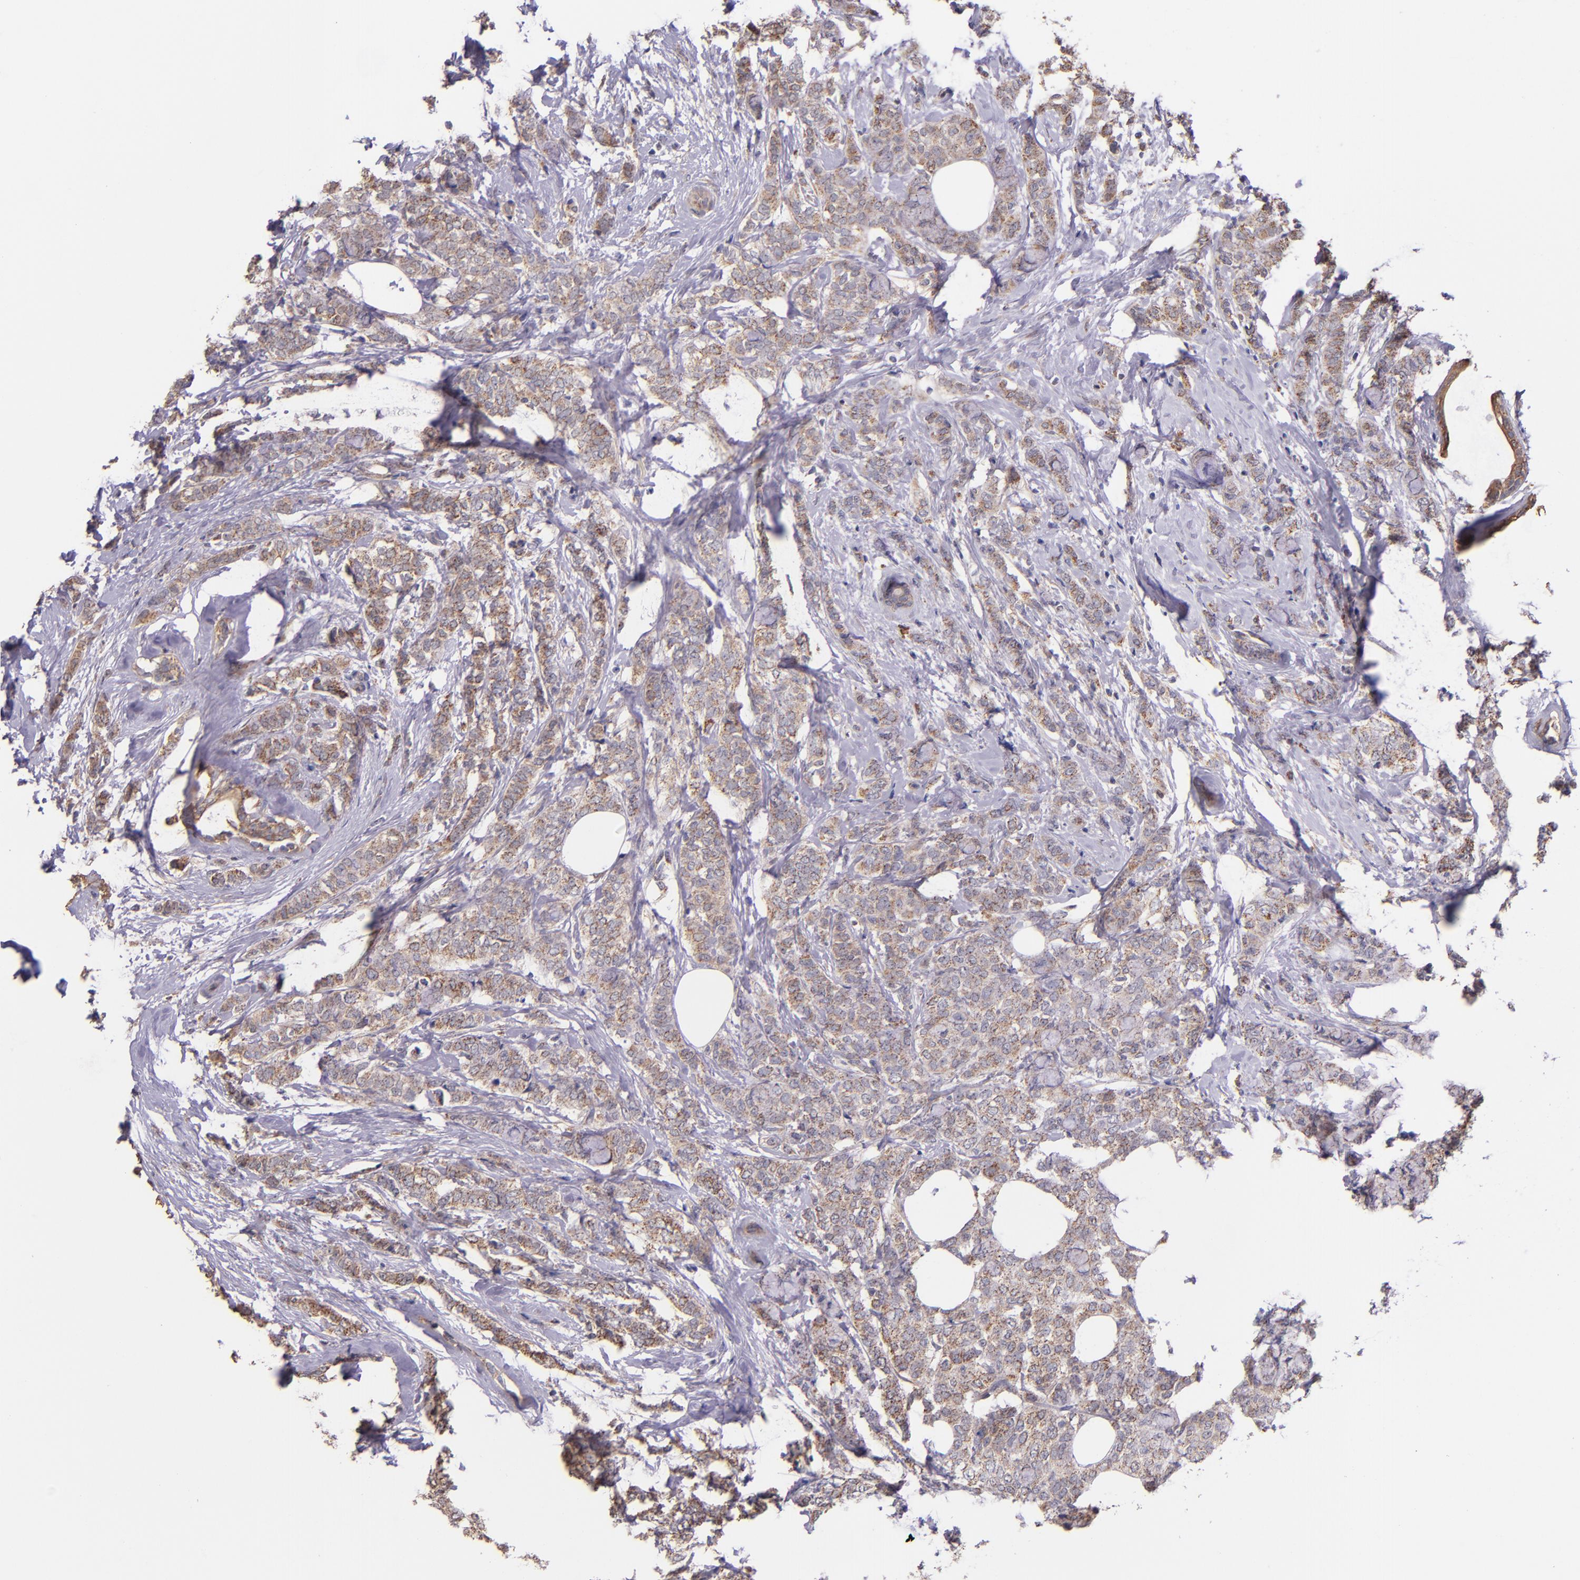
{"staining": {"intensity": "moderate", "quantity": ">75%", "location": "cytoplasmic/membranous"}, "tissue": "breast cancer", "cell_type": "Tumor cells", "image_type": "cancer", "snomed": [{"axis": "morphology", "description": "Lobular carcinoma"}, {"axis": "topography", "description": "Breast"}], "caption": "Breast cancer (lobular carcinoma) stained with DAB IHC shows medium levels of moderate cytoplasmic/membranous positivity in approximately >75% of tumor cells. (Brightfield microscopy of DAB IHC at high magnification).", "gene": "SHC1", "patient": {"sex": "female", "age": 60}}